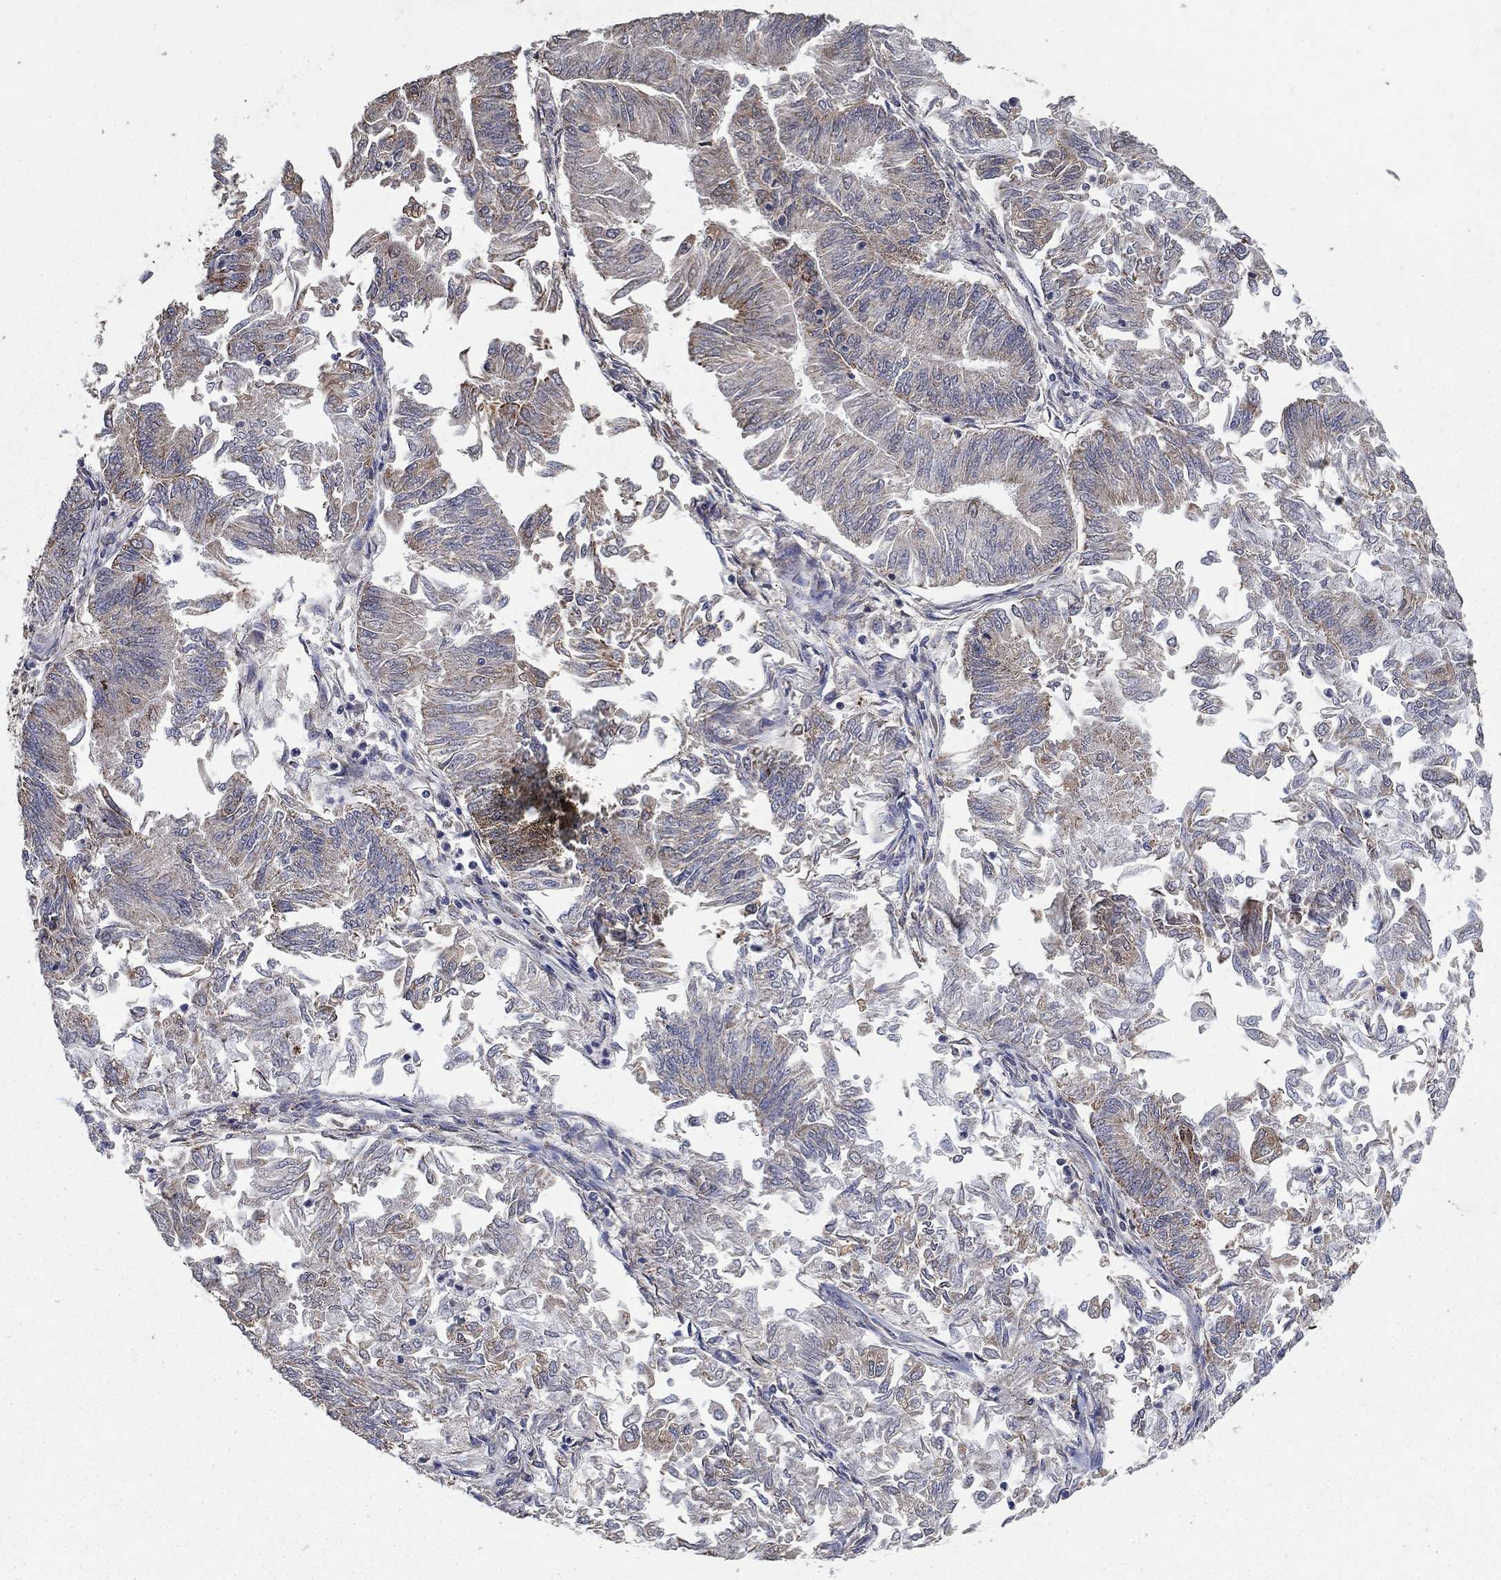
{"staining": {"intensity": "weak", "quantity": "<25%", "location": "cytoplasmic/membranous"}, "tissue": "endometrial cancer", "cell_type": "Tumor cells", "image_type": "cancer", "snomed": [{"axis": "morphology", "description": "Adenocarcinoma, NOS"}, {"axis": "topography", "description": "Endometrium"}], "caption": "Immunohistochemistry photomicrograph of endometrial adenocarcinoma stained for a protein (brown), which displays no staining in tumor cells. Nuclei are stained in blue.", "gene": "GPSM1", "patient": {"sex": "female", "age": 59}}